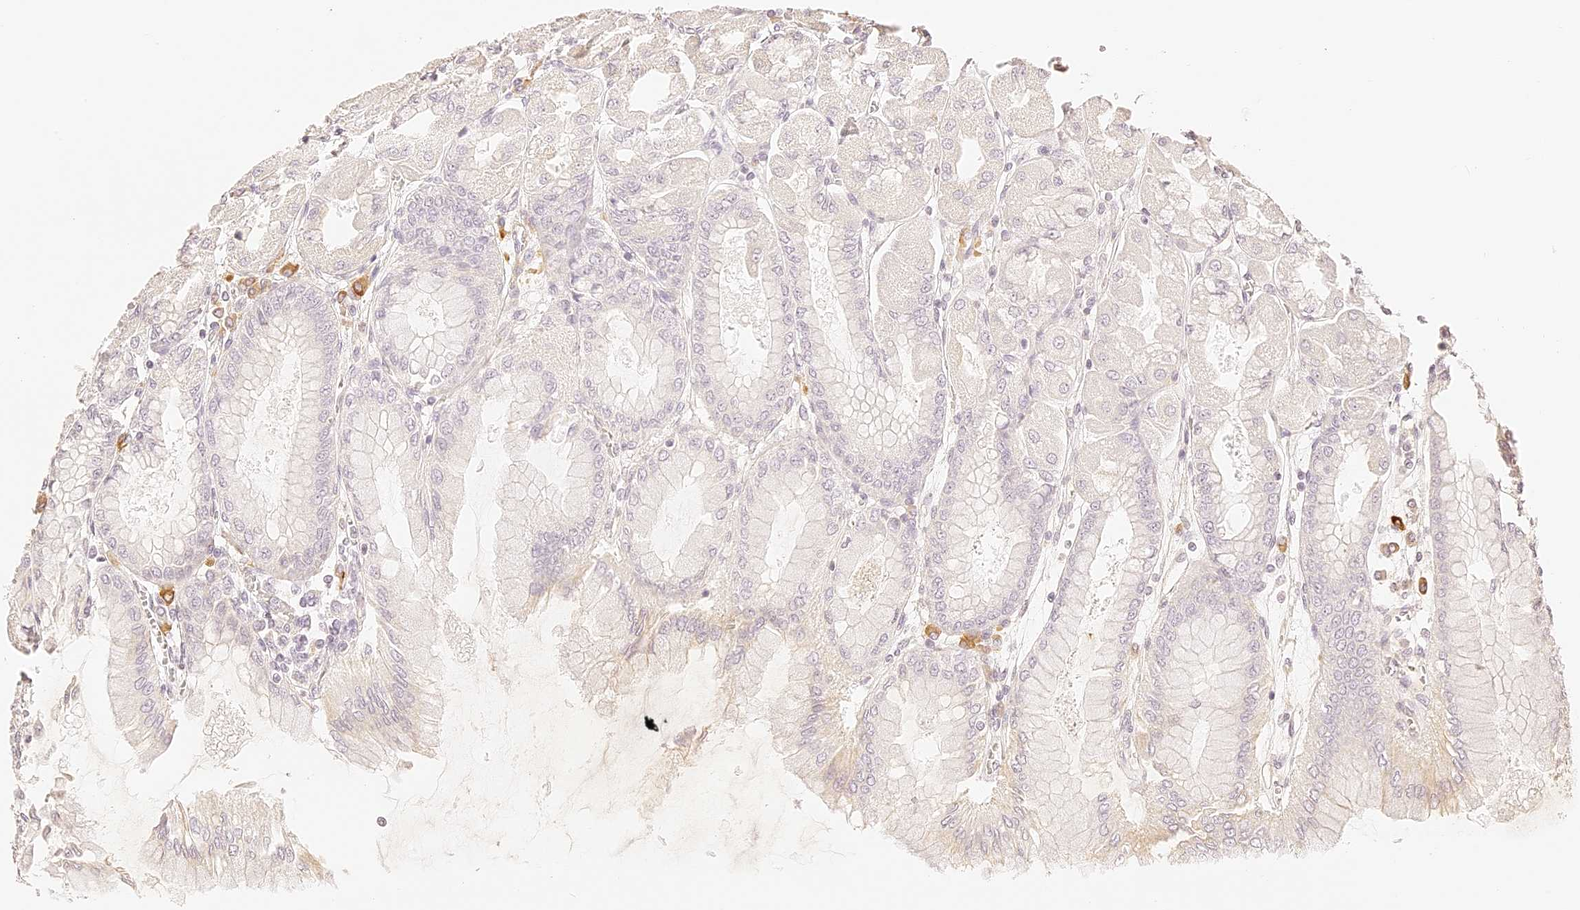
{"staining": {"intensity": "weak", "quantity": "<25%", "location": "cytoplasmic/membranous"}, "tissue": "stomach", "cell_type": "Glandular cells", "image_type": "normal", "snomed": [{"axis": "morphology", "description": "Normal tissue, NOS"}, {"axis": "topography", "description": "Stomach, upper"}], "caption": "The histopathology image displays no significant positivity in glandular cells of stomach. (Brightfield microscopy of DAB immunohistochemistry at high magnification).", "gene": "TRIM45", "patient": {"sex": "female", "age": 56}}